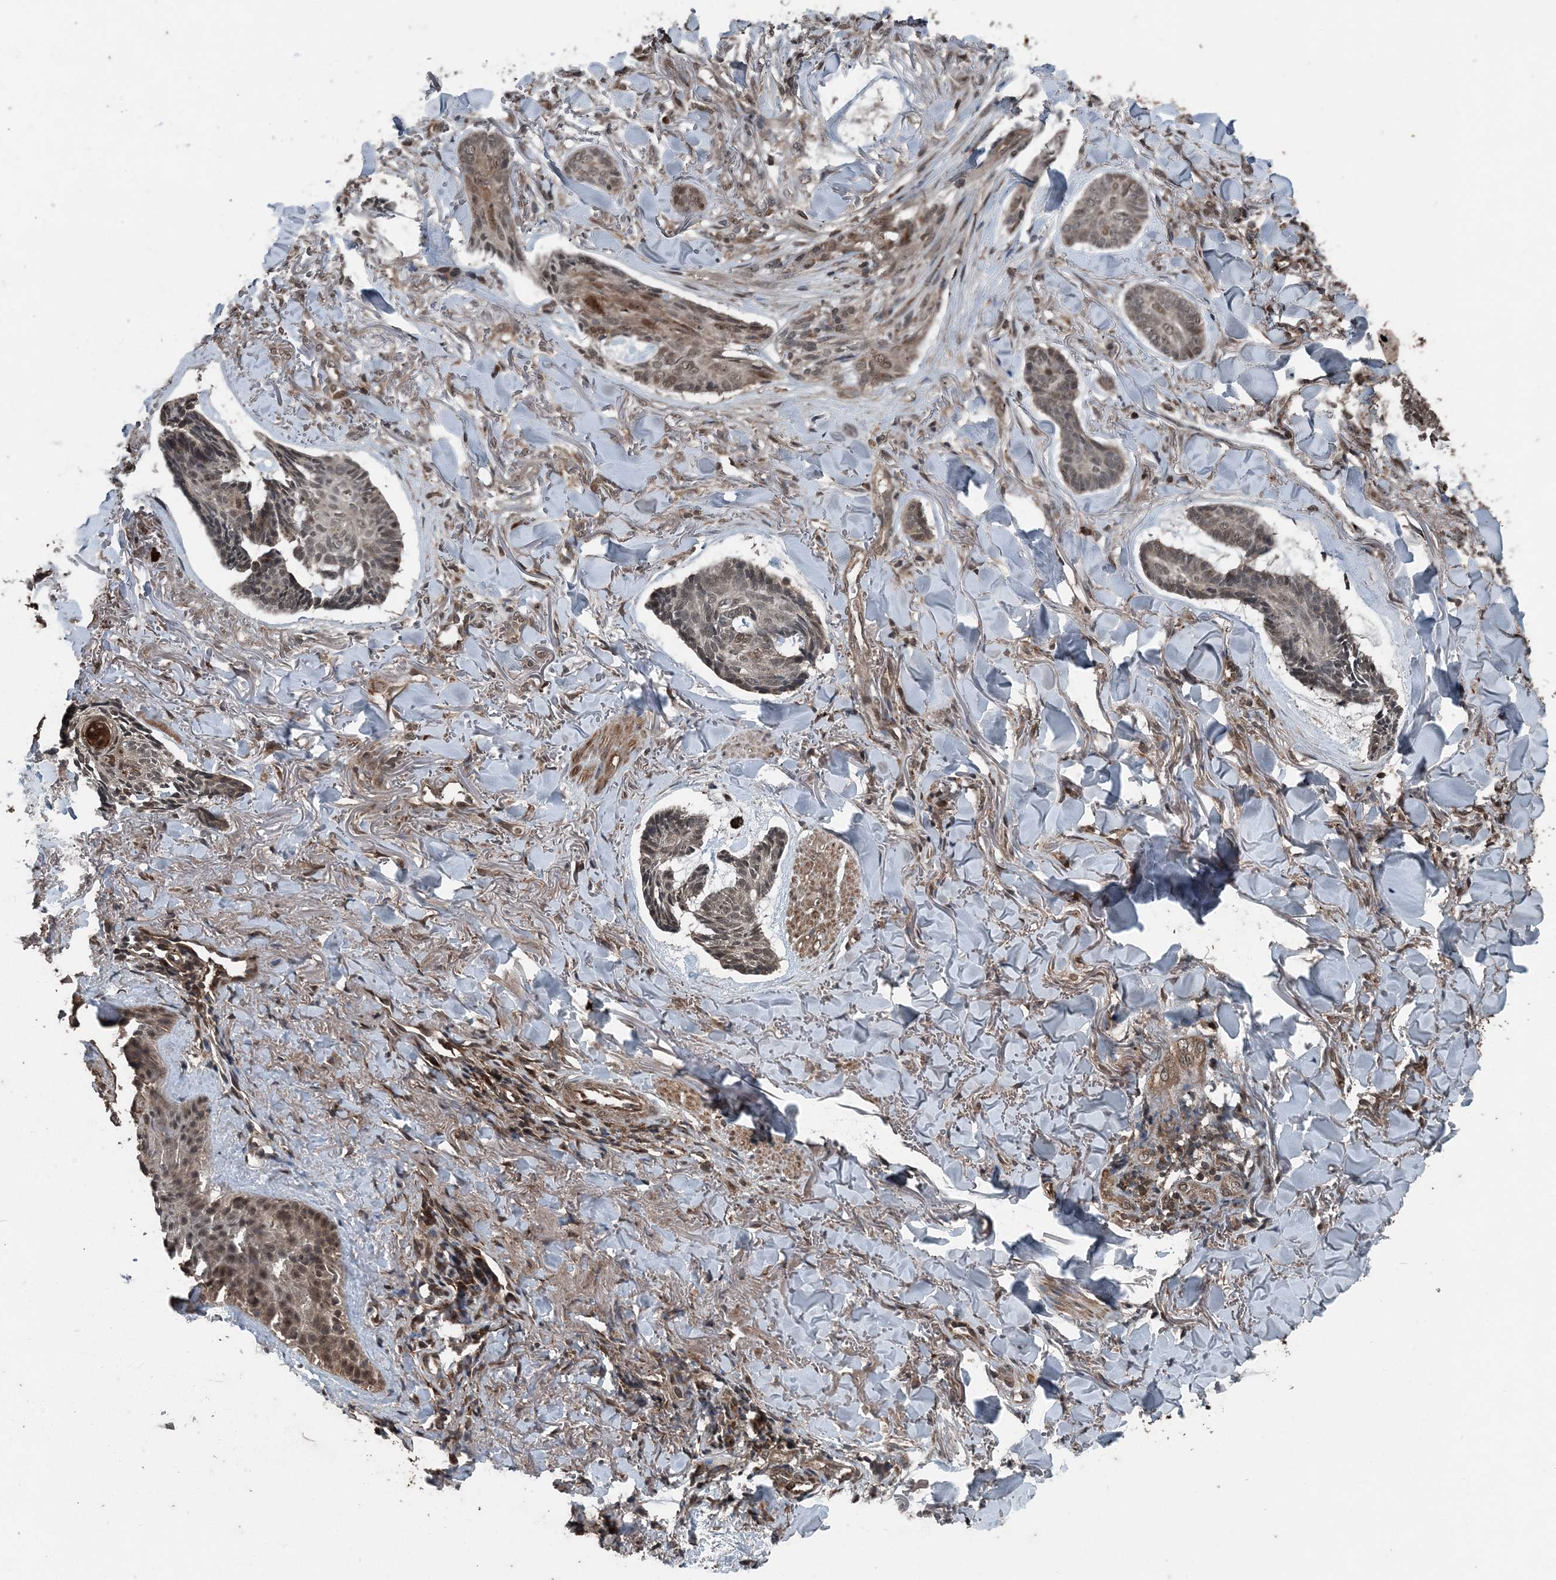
{"staining": {"intensity": "weak", "quantity": "25%-75%", "location": "nuclear"}, "tissue": "skin cancer", "cell_type": "Tumor cells", "image_type": "cancer", "snomed": [{"axis": "morphology", "description": "Basal cell carcinoma"}, {"axis": "topography", "description": "Skin"}], "caption": "Immunohistochemical staining of basal cell carcinoma (skin) displays low levels of weak nuclear positivity in approximately 25%-75% of tumor cells.", "gene": "CFL1", "patient": {"sex": "male", "age": 43}}